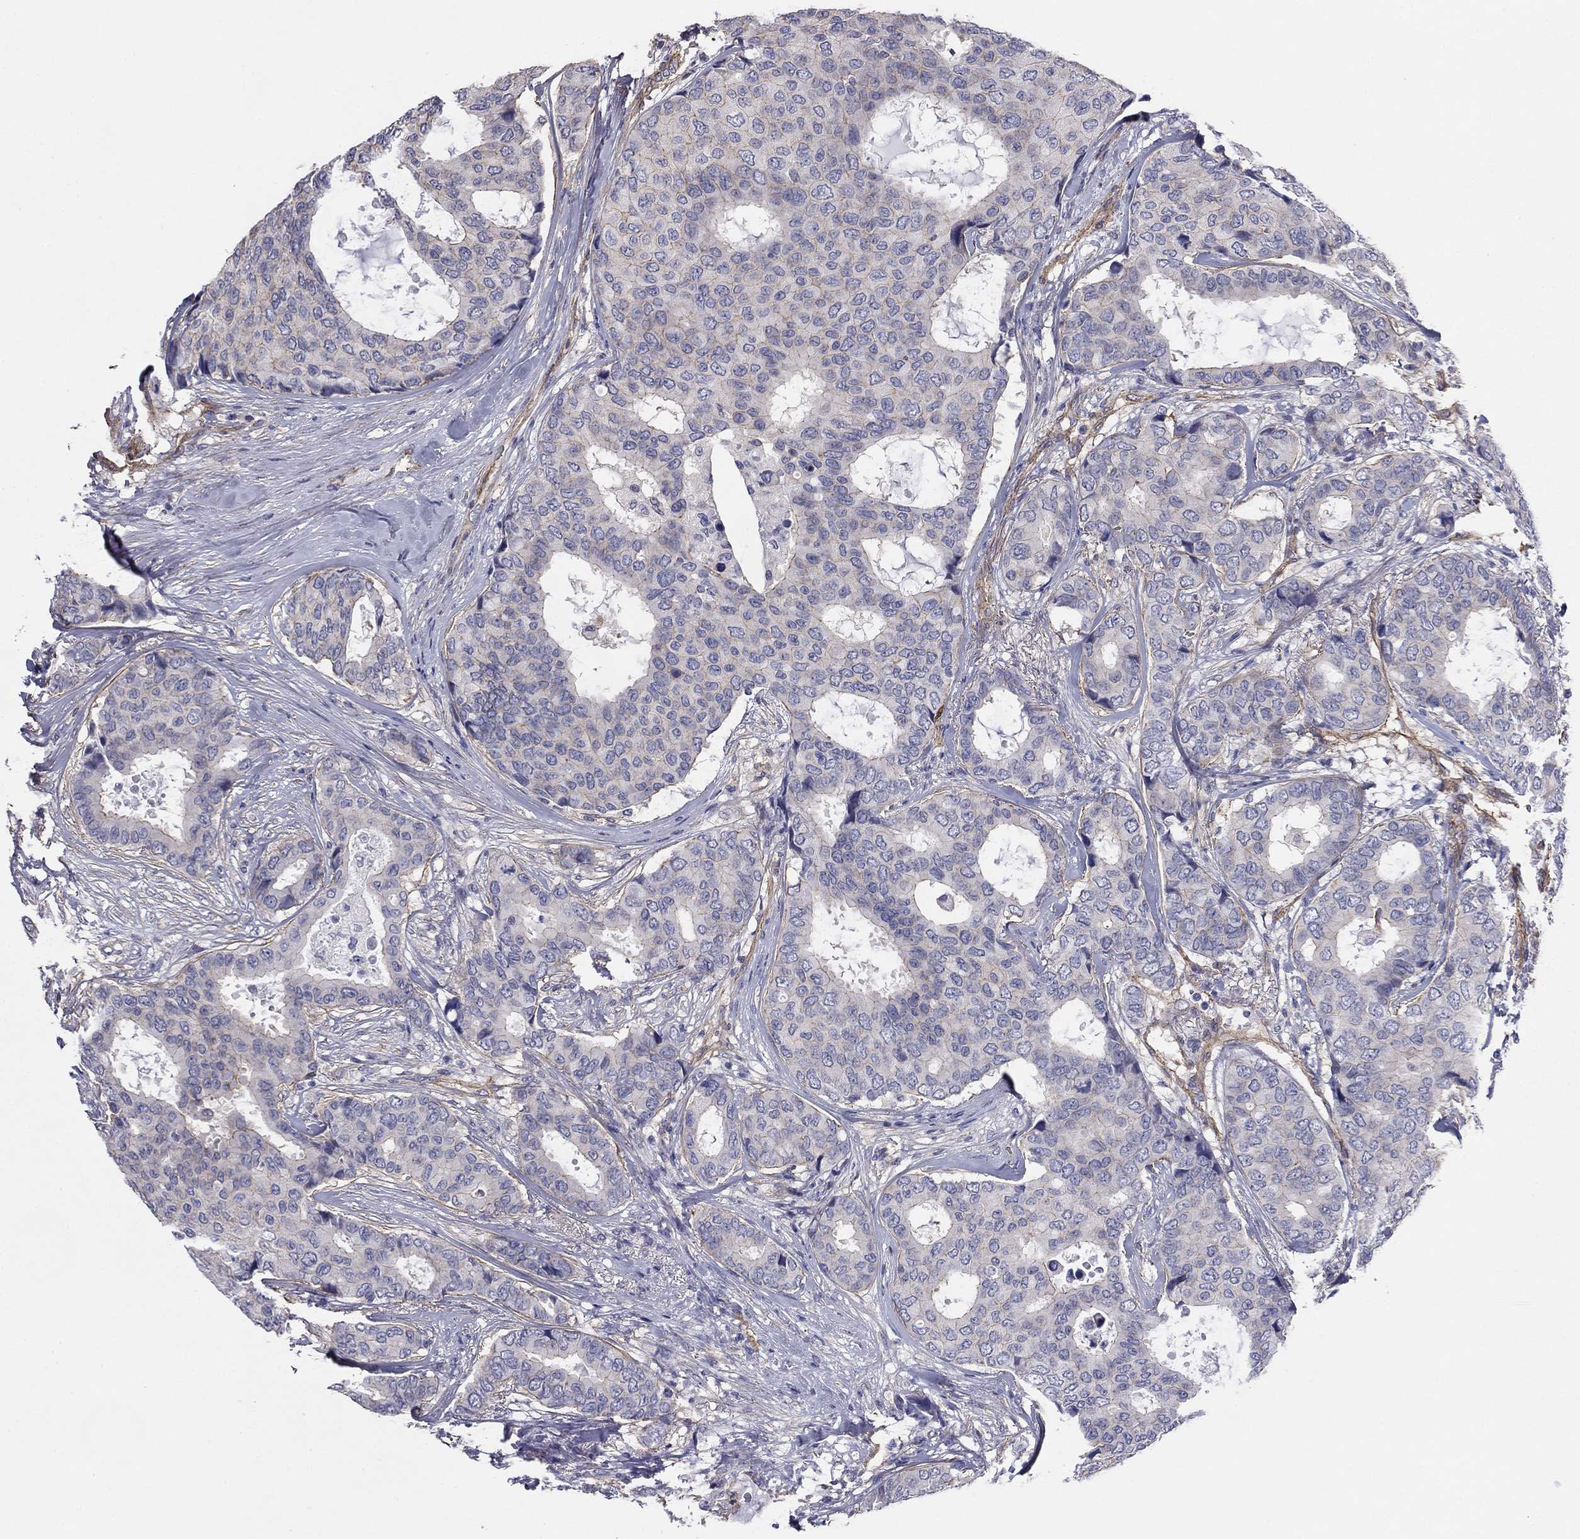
{"staining": {"intensity": "negative", "quantity": "none", "location": "none"}, "tissue": "breast cancer", "cell_type": "Tumor cells", "image_type": "cancer", "snomed": [{"axis": "morphology", "description": "Duct carcinoma"}, {"axis": "topography", "description": "Breast"}], "caption": "The micrograph exhibits no staining of tumor cells in breast cancer (intraductal carcinoma).", "gene": "TCHH", "patient": {"sex": "female", "age": 75}}